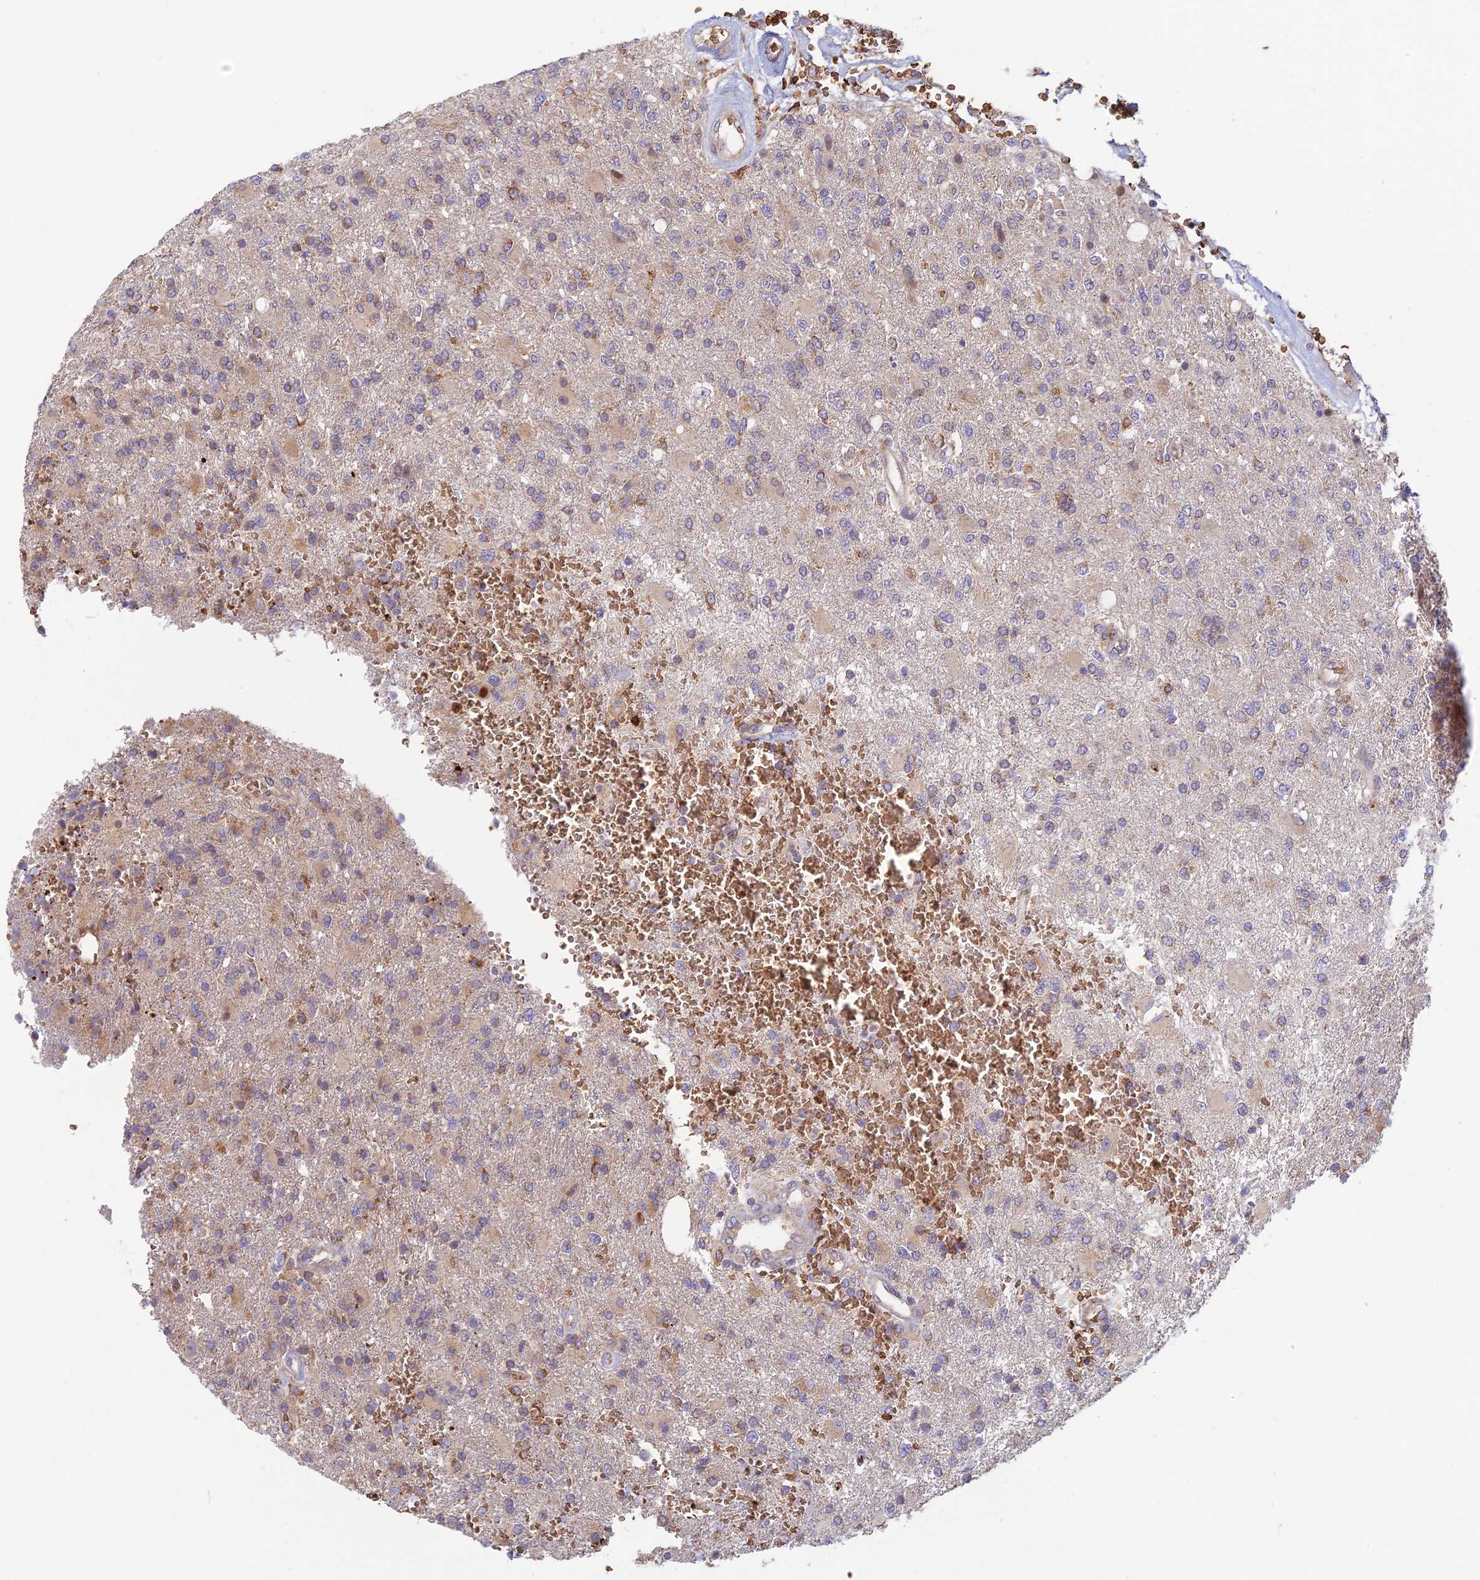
{"staining": {"intensity": "weak", "quantity": "25%-75%", "location": "cytoplasmic/membranous"}, "tissue": "glioma", "cell_type": "Tumor cells", "image_type": "cancer", "snomed": [{"axis": "morphology", "description": "Glioma, malignant, High grade"}, {"axis": "topography", "description": "Brain"}], "caption": "Malignant high-grade glioma tissue demonstrates weak cytoplasmic/membranous positivity in about 25%-75% of tumor cells, visualized by immunohistochemistry.", "gene": "UFSP2", "patient": {"sex": "male", "age": 56}}